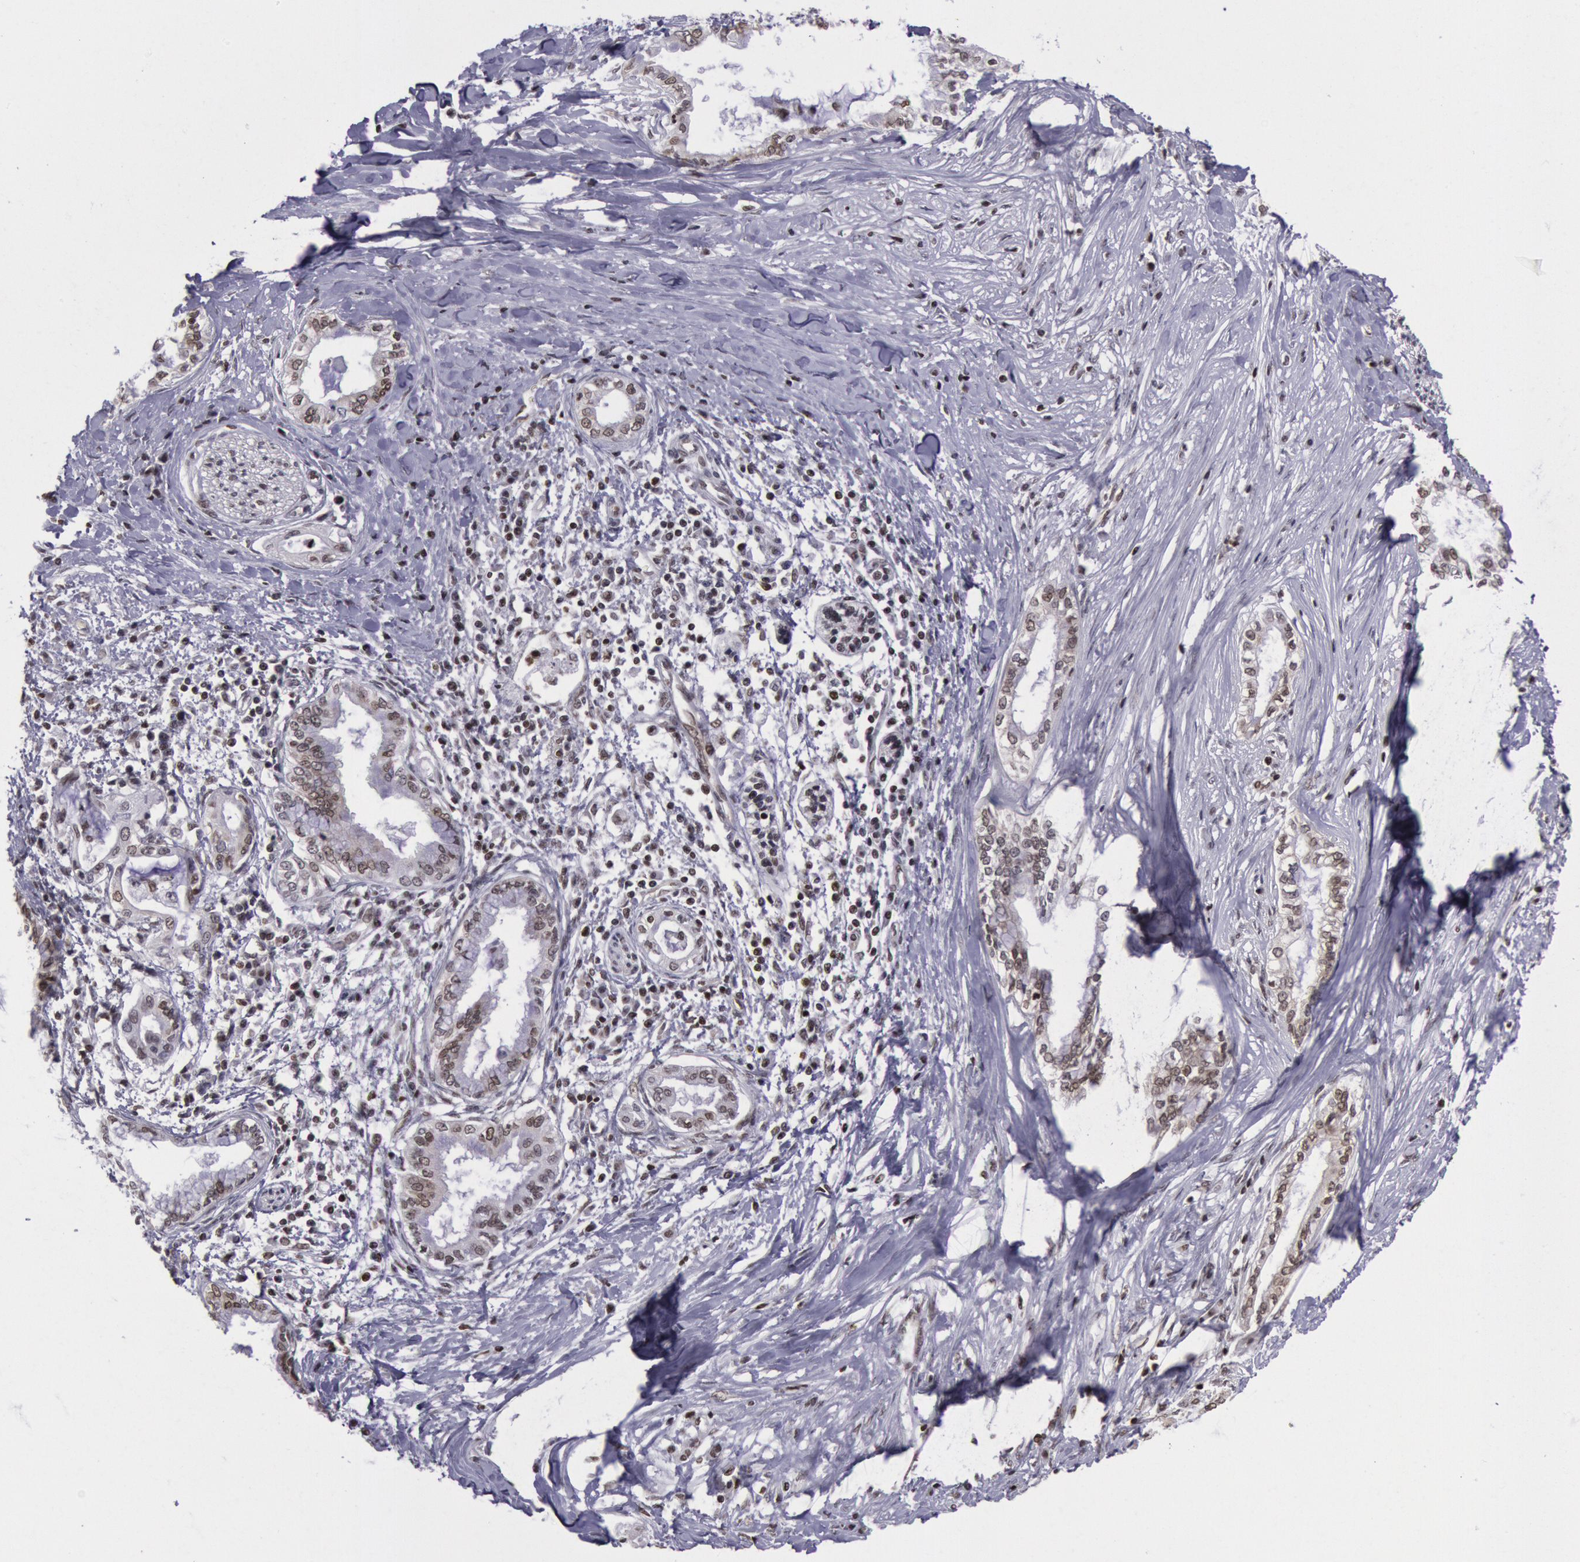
{"staining": {"intensity": "moderate", "quantity": ">75%", "location": "nuclear"}, "tissue": "pancreatic cancer", "cell_type": "Tumor cells", "image_type": "cancer", "snomed": [{"axis": "morphology", "description": "Adenocarcinoma, NOS"}, {"axis": "topography", "description": "Pancreas"}], "caption": "Immunohistochemistry (IHC) of adenocarcinoma (pancreatic) reveals medium levels of moderate nuclear expression in about >75% of tumor cells. The staining was performed using DAB to visualize the protein expression in brown, while the nuclei were stained in blue with hematoxylin (Magnification: 20x).", "gene": "NKAP", "patient": {"sex": "female", "age": 64}}